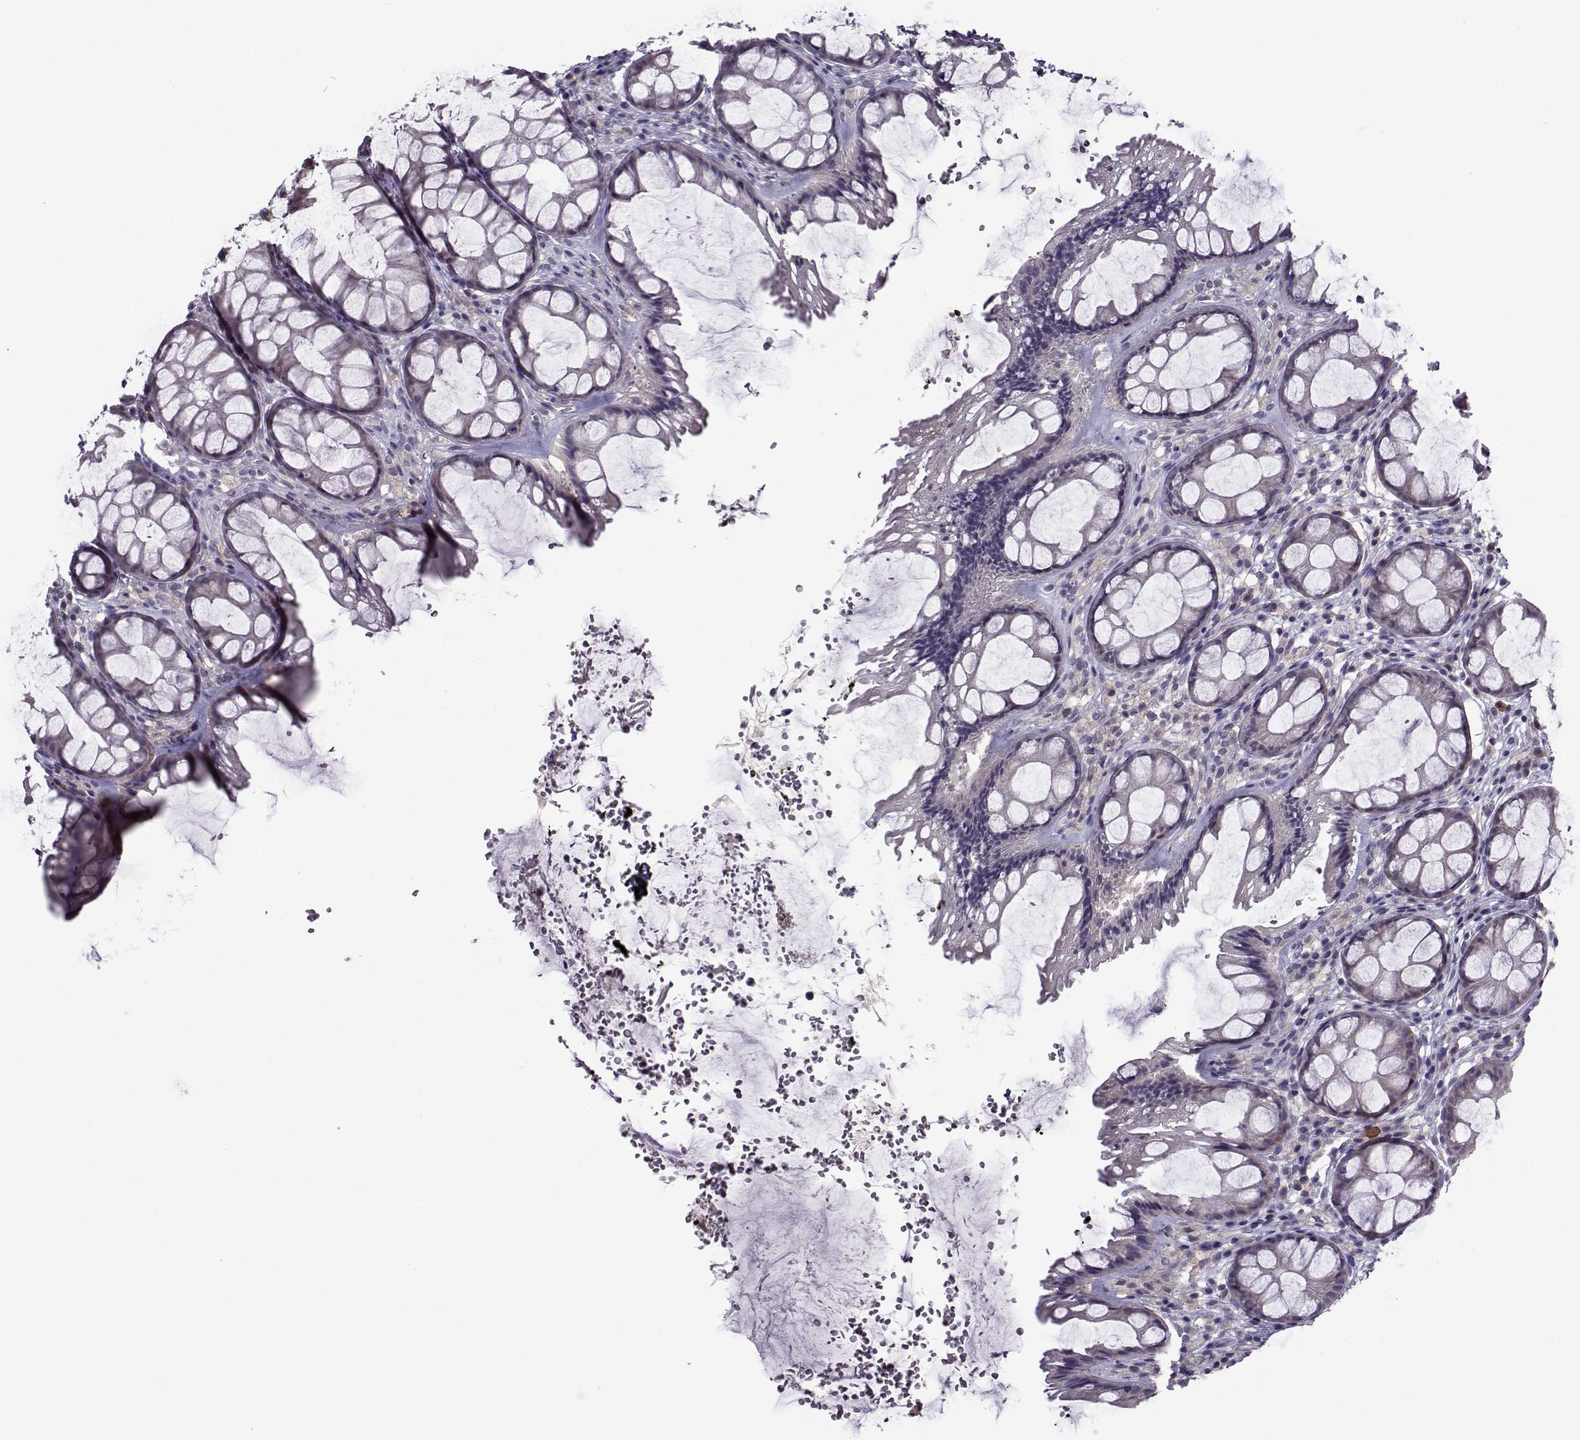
{"staining": {"intensity": "moderate", "quantity": "<25%", "location": "cytoplasmic/membranous"}, "tissue": "rectum", "cell_type": "Glandular cells", "image_type": "normal", "snomed": [{"axis": "morphology", "description": "Normal tissue, NOS"}, {"axis": "topography", "description": "Rectum"}], "caption": "High-power microscopy captured an immunohistochemistry (IHC) image of benign rectum, revealing moderate cytoplasmic/membranous expression in about <25% of glandular cells. Nuclei are stained in blue.", "gene": "DDX20", "patient": {"sex": "female", "age": 62}}